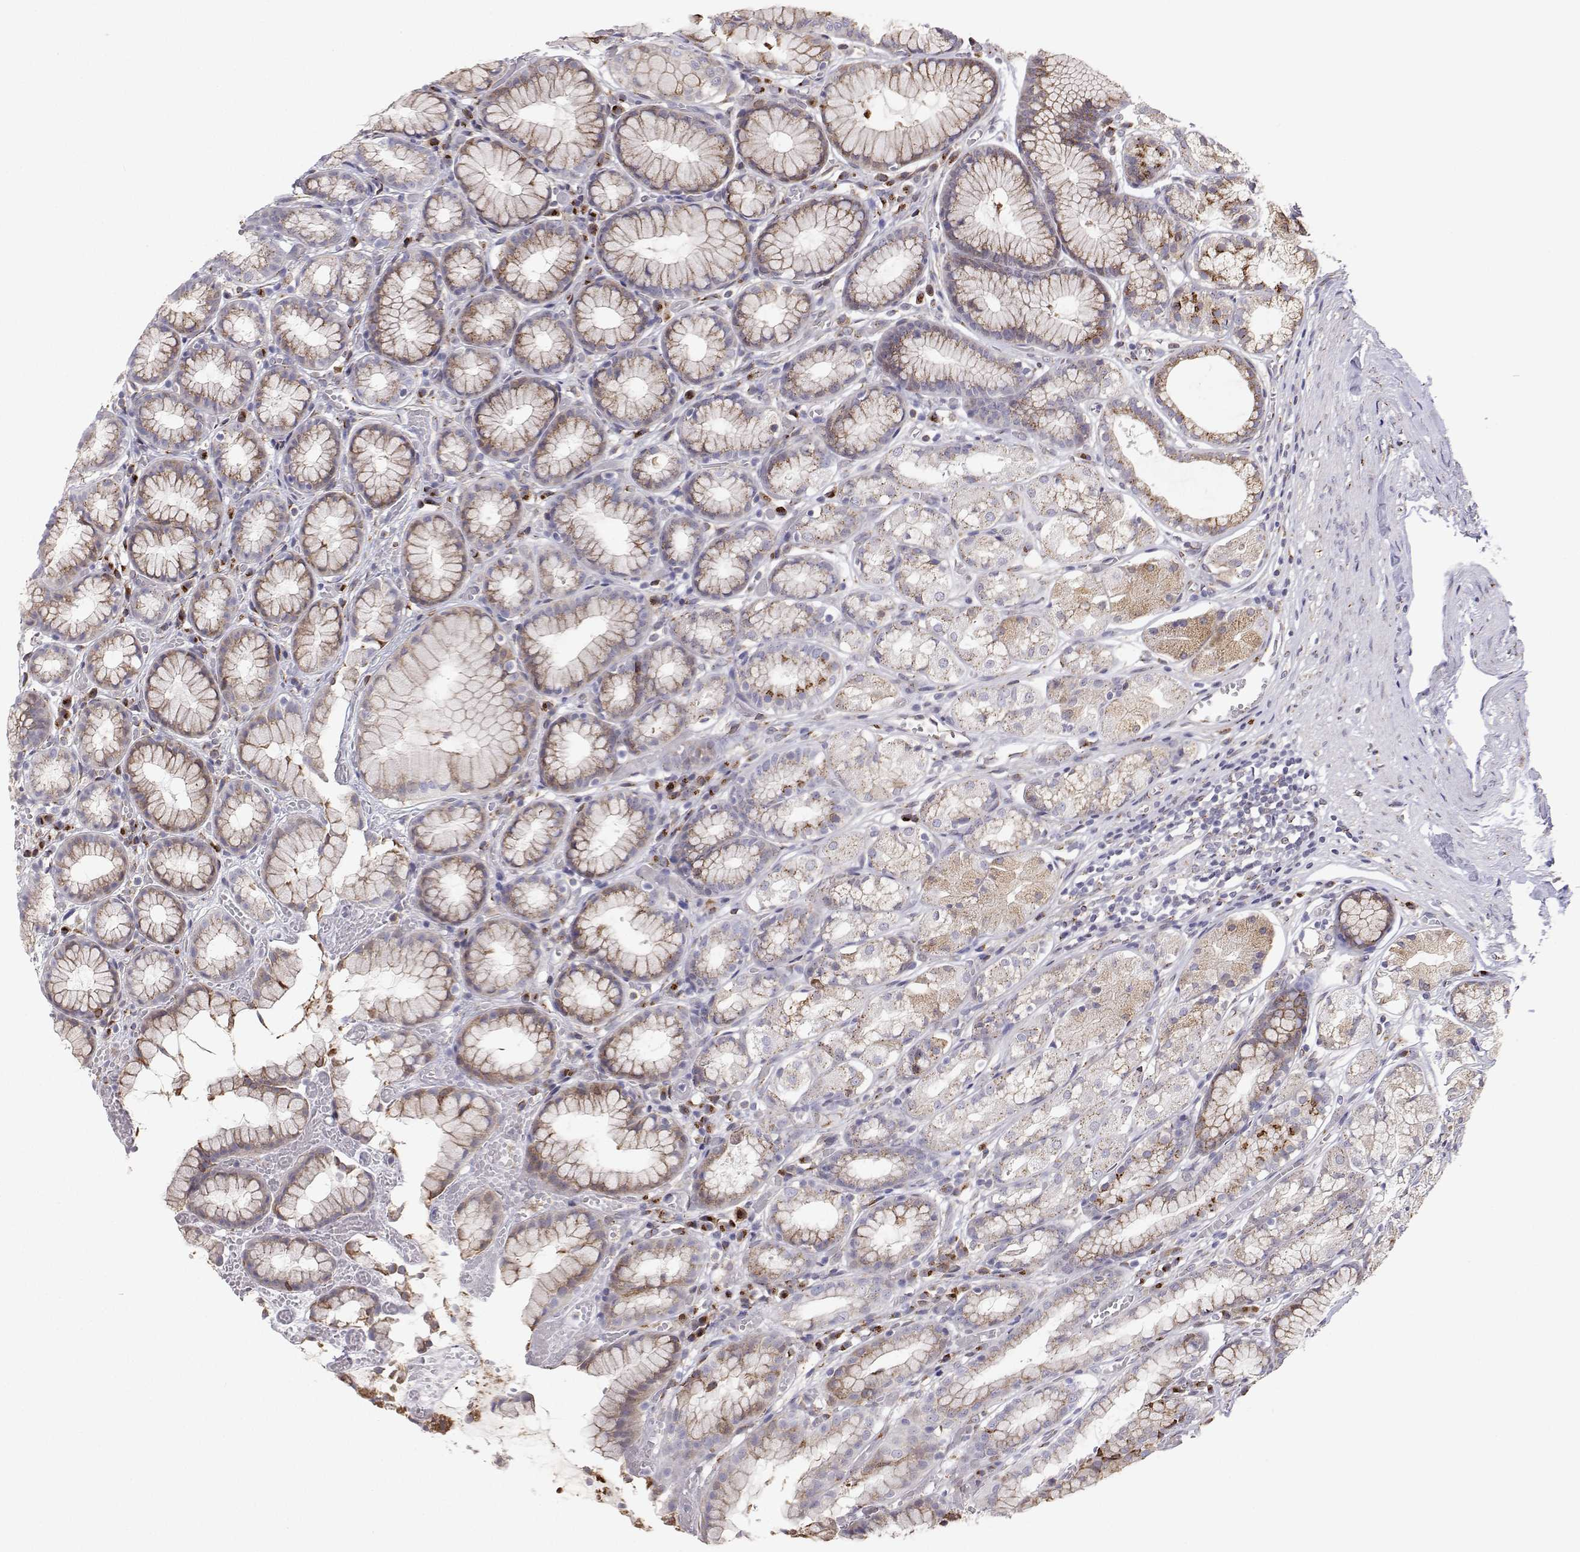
{"staining": {"intensity": "moderate", "quantity": "25%-75%", "location": "cytoplasmic/membranous"}, "tissue": "stomach", "cell_type": "Glandular cells", "image_type": "normal", "snomed": [{"axis": "morphology", "description": "Normal tissue, NOS"}, {"axis": "topography", "description": "Smooth muscle"}, {"axis": "topography", "description": "Stomach"}], "caption": "Moderate cytoplasmic/membranous positivity is present in about 25%-75% of glandular cells in normal stomach.", "gene": "STARD13", "patient": {"sex": "male", "age": 70}}